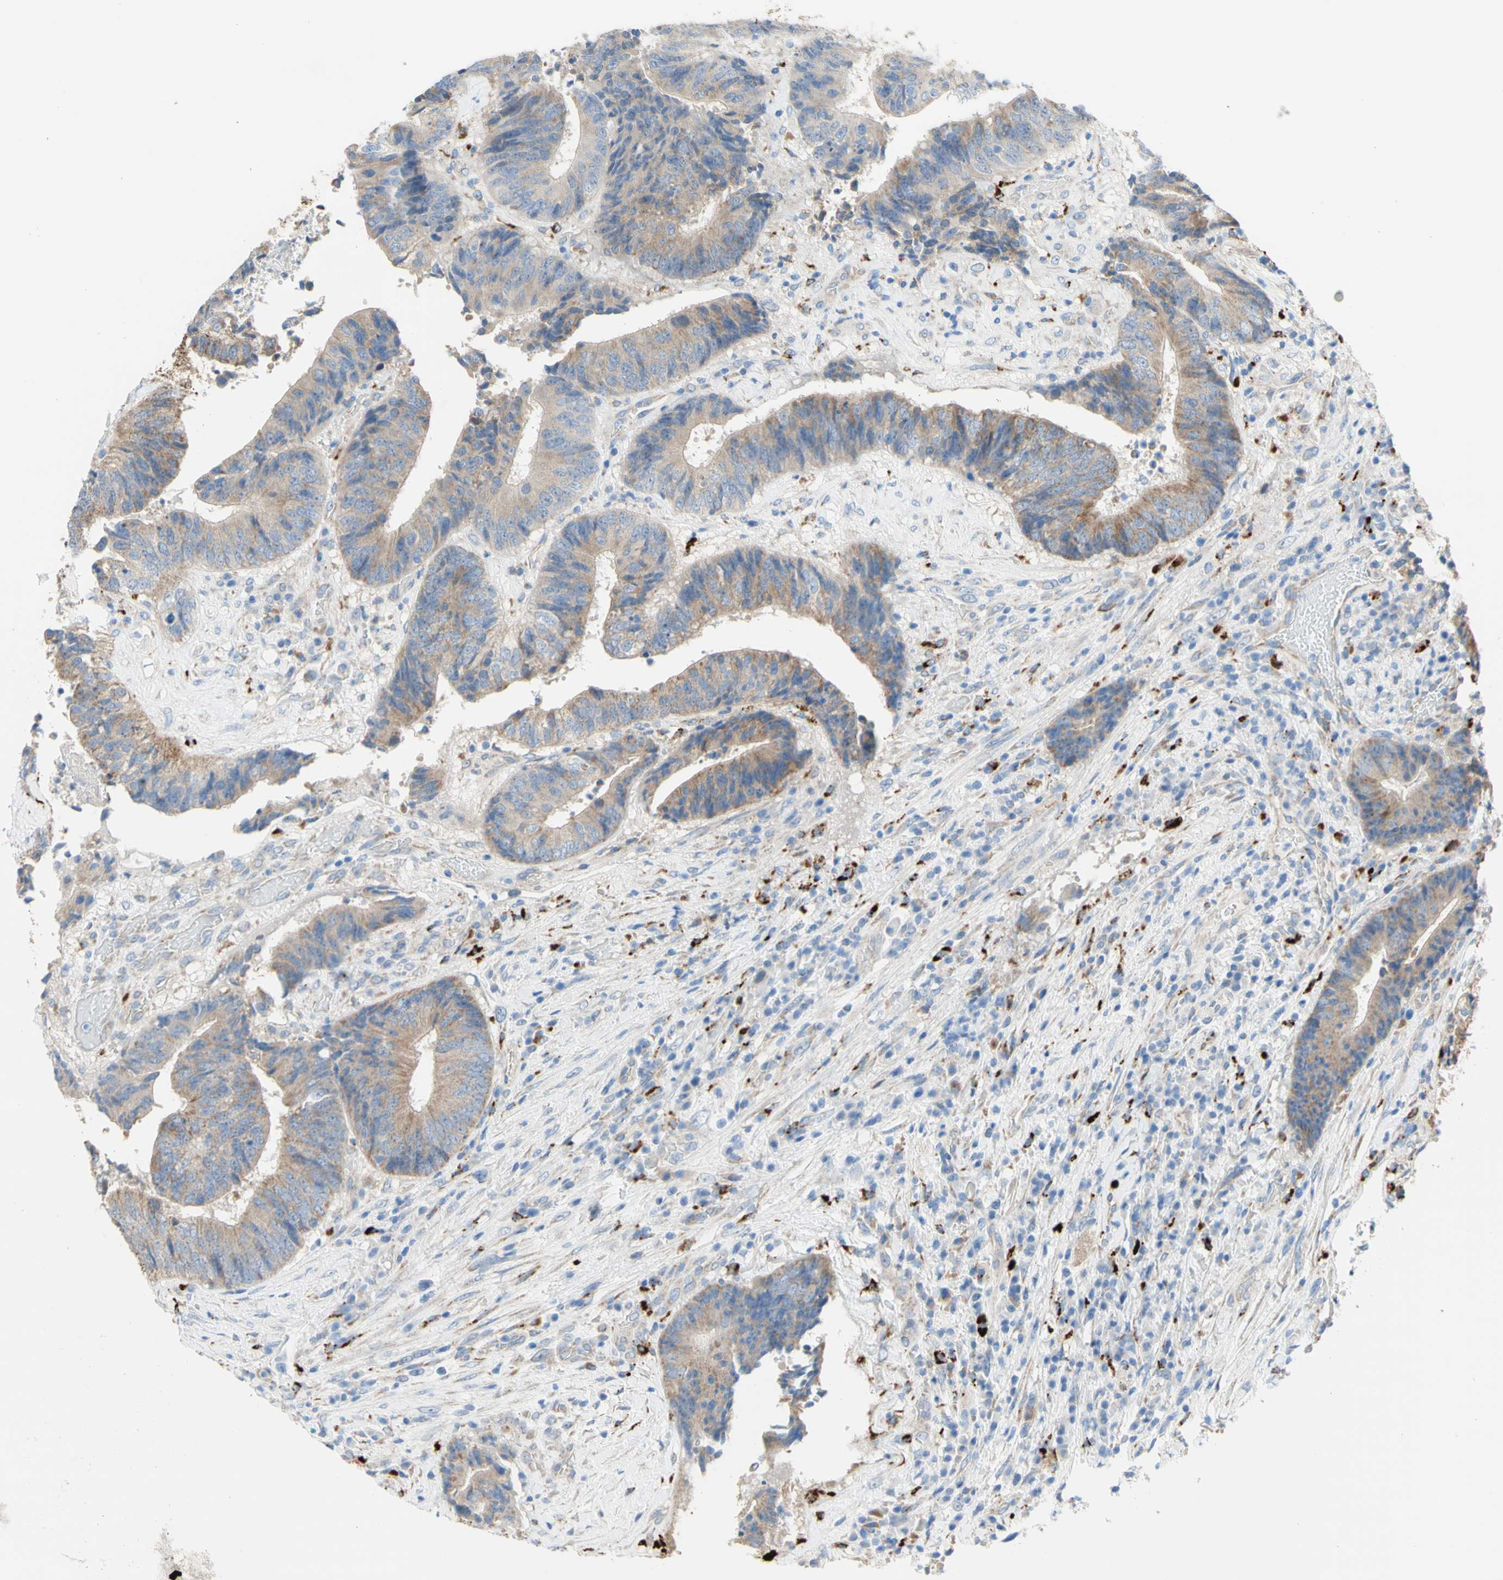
{"staining": {"intensity": "weak", "quantity": ">75%", "location": "cytoplasmic/membranous"}, "tissue": "colorectal cancer", "cell_type": "Tumor cells", "image_type": "cancer", "snomed": [{"axis": "morphology", "description": "Adenocarcinoma, NOS"}, {"axis": "topography", "description": "Rectum"}], "caption": "Immunohistochemistry (IHC) (DAB) staining of human colorectal cancer (adenocarcinoma) demonstrates weak cytoplasmic/membranous protein staining in approximately >75% of tumor cells. Nuclei are stained in blue.", "gene": "URB2", "patient": {"sex": "male", "age": 72}}